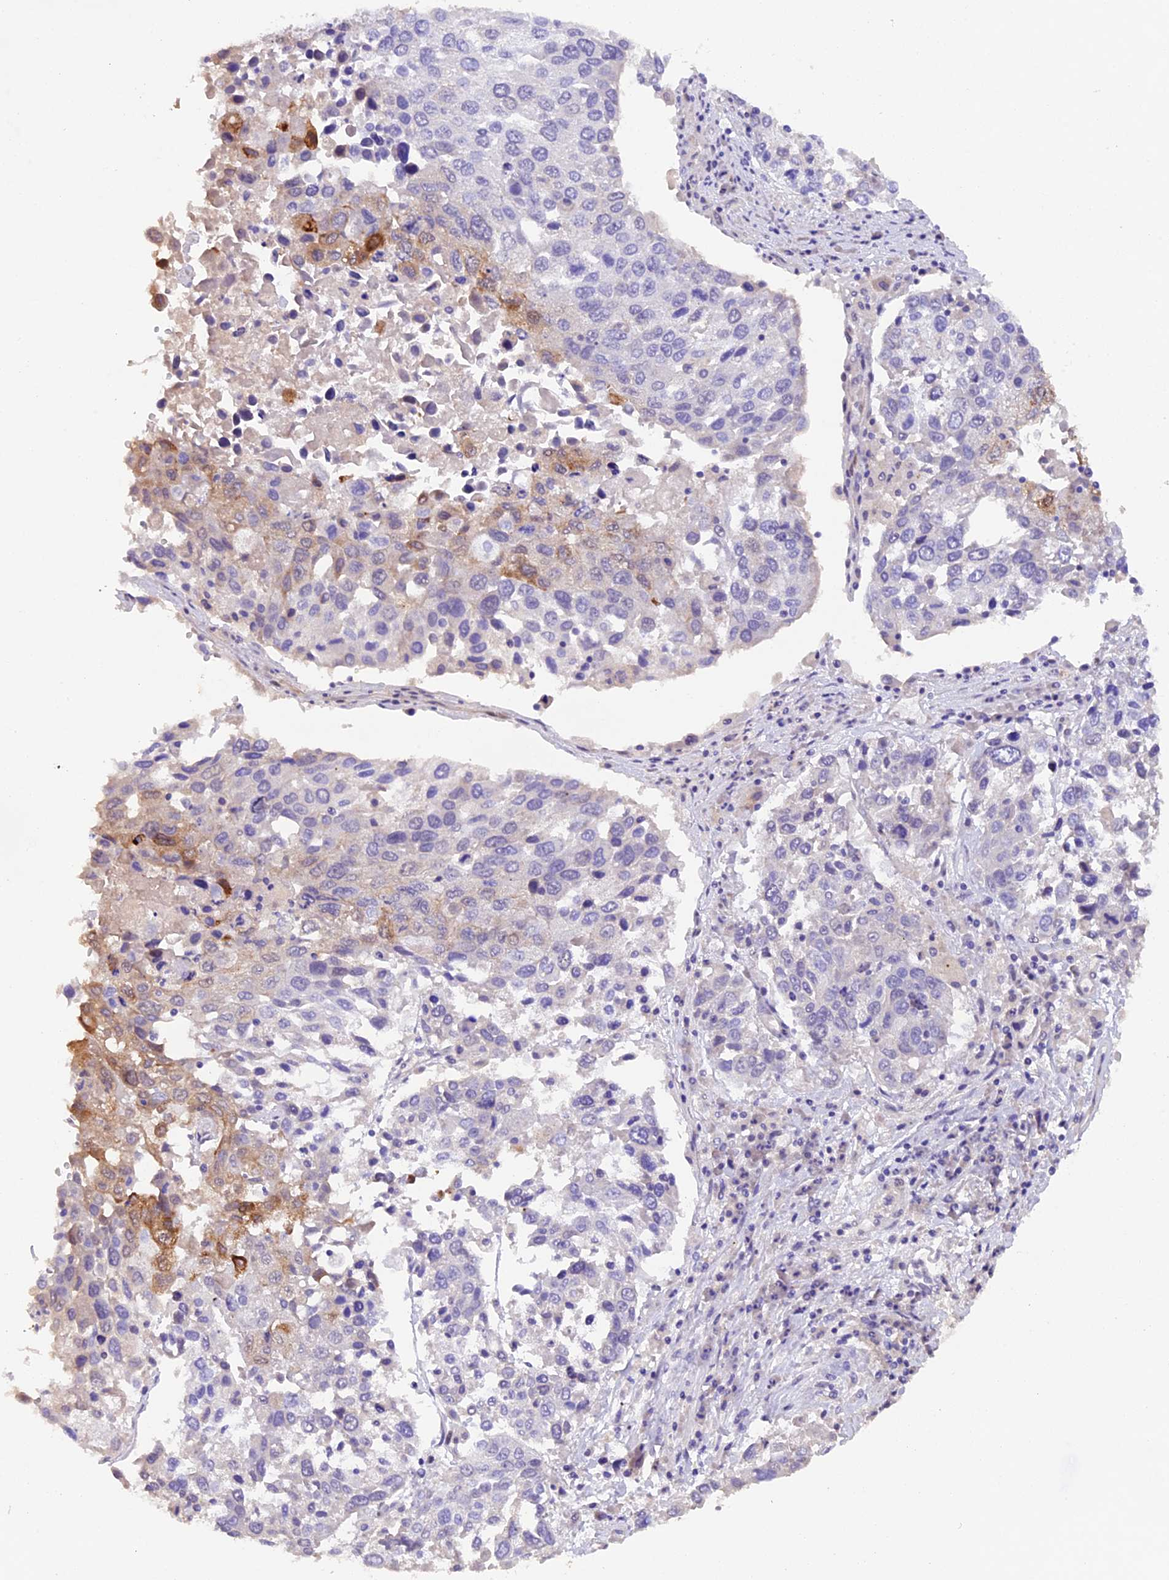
{"staining": {"intensity": "weak", "quantity": "<25%", "location": "cytoplasmic/membranous"}, "tissue": "lung cancer", "cell_type": "Tumor cells", "image_type": "cancer", "snomed": [{"axis": "morphology", "description": "Squamous cell carcinoma, NOS"}, {"axis": "topography", "description": "Lung"}], "caption": "Immunohistochemical staining of lung squamous cell carcinoma shows no significant staining in tumor cells.", "gene": "NCK2", "patient": {"sex": "male", "age": 65}}